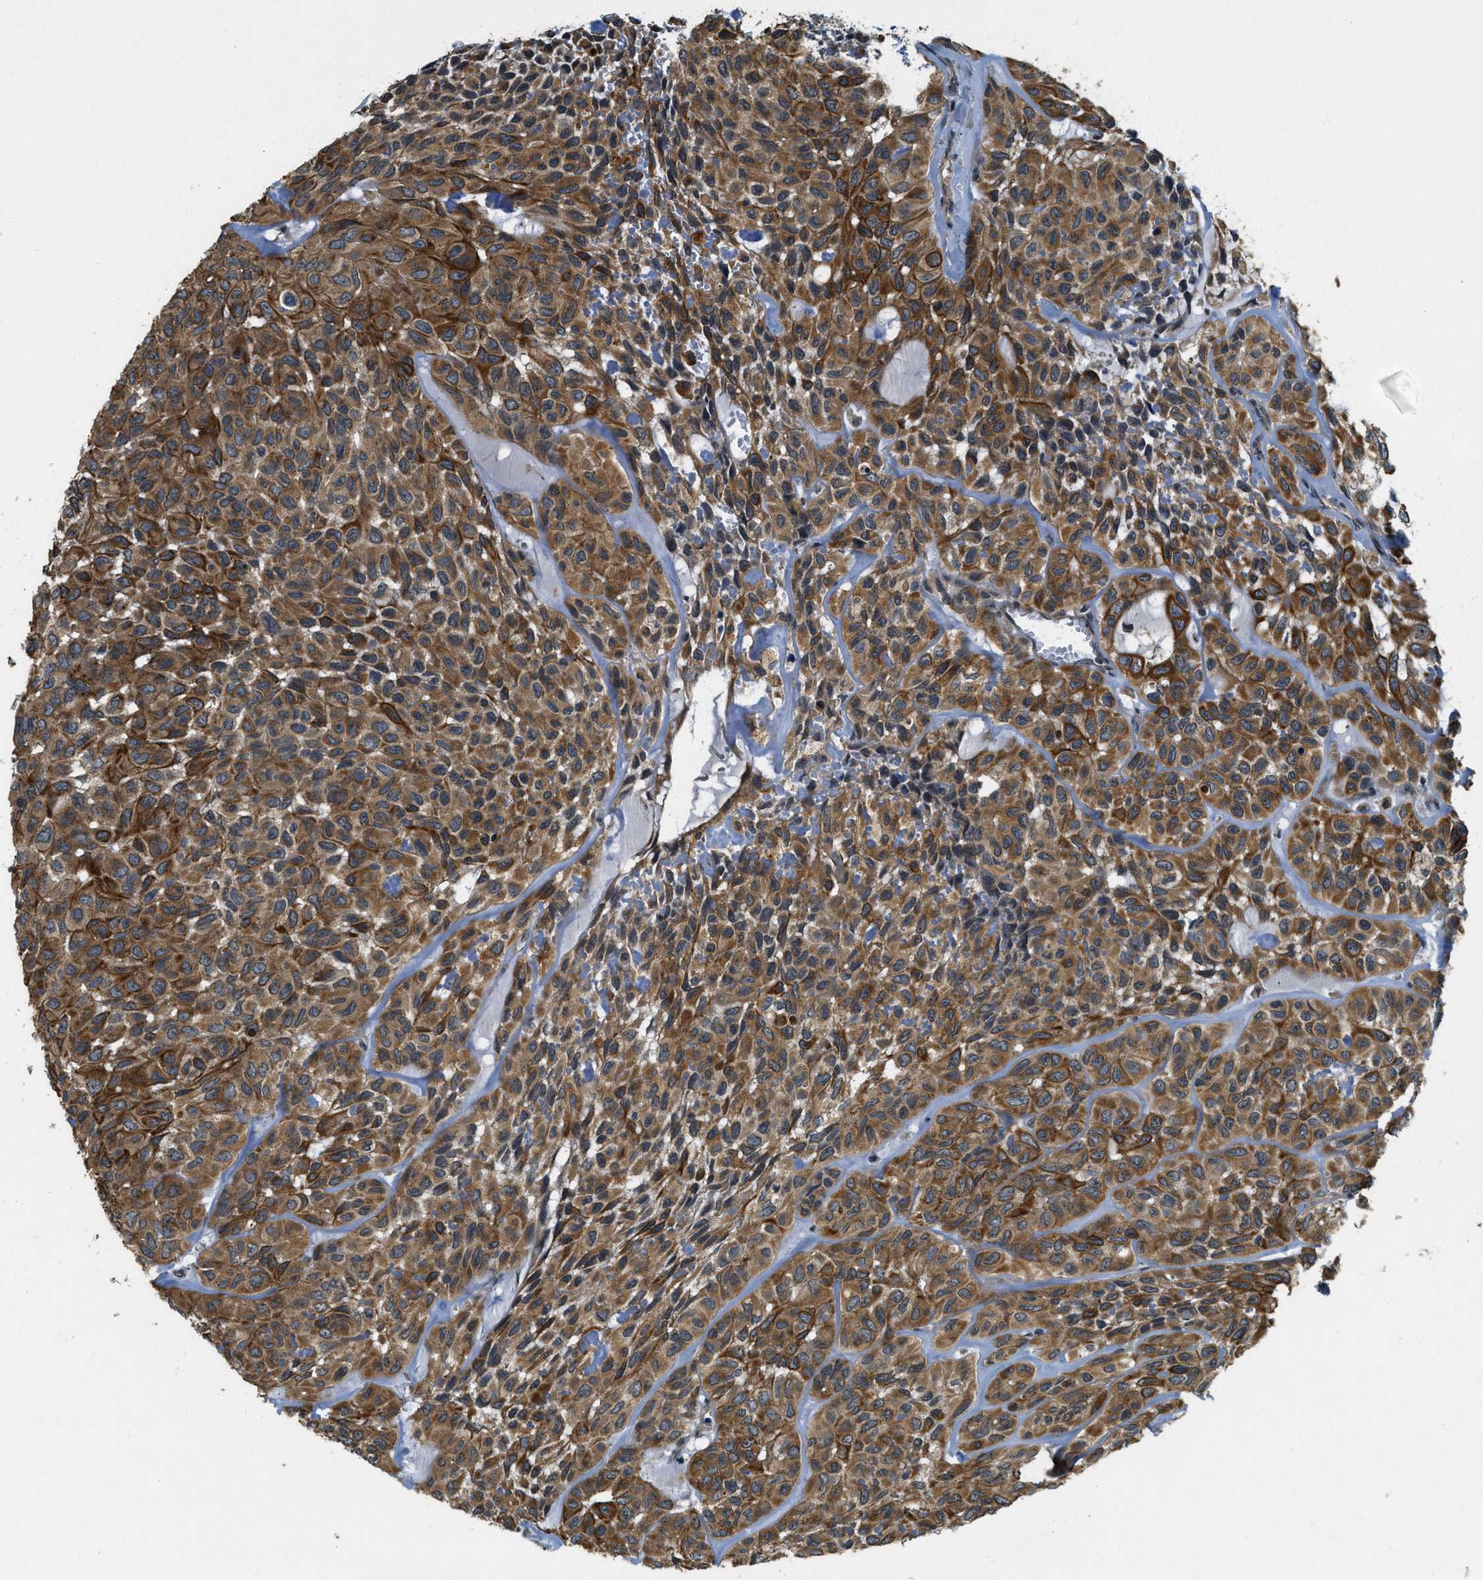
{"staining": {"intensity": "strong", "quantity": ">75%", "location": "cytoplasmic/membranous"}, "tissue": "head and neck cancer", "cell_type": "Tumor cells", "image_type": "cancer", "snomed": [{"axis": "morphology", "description": "Adenocarcinoma, NOS"}, {"axis": "topography", "description": "Salivary gland, NOS"}, {"axis": "topography", "description": "Head-Neck"}], "caption": "An IHC histopathology image of tumor tissue is shown. Protein staining in brown shows strong cytoplasmic/membranous positivity in head and neck adenocarcinoma within tumor cells.", "gene": "CDKN2C", "patient": {"sex": "female", "age": 76}}